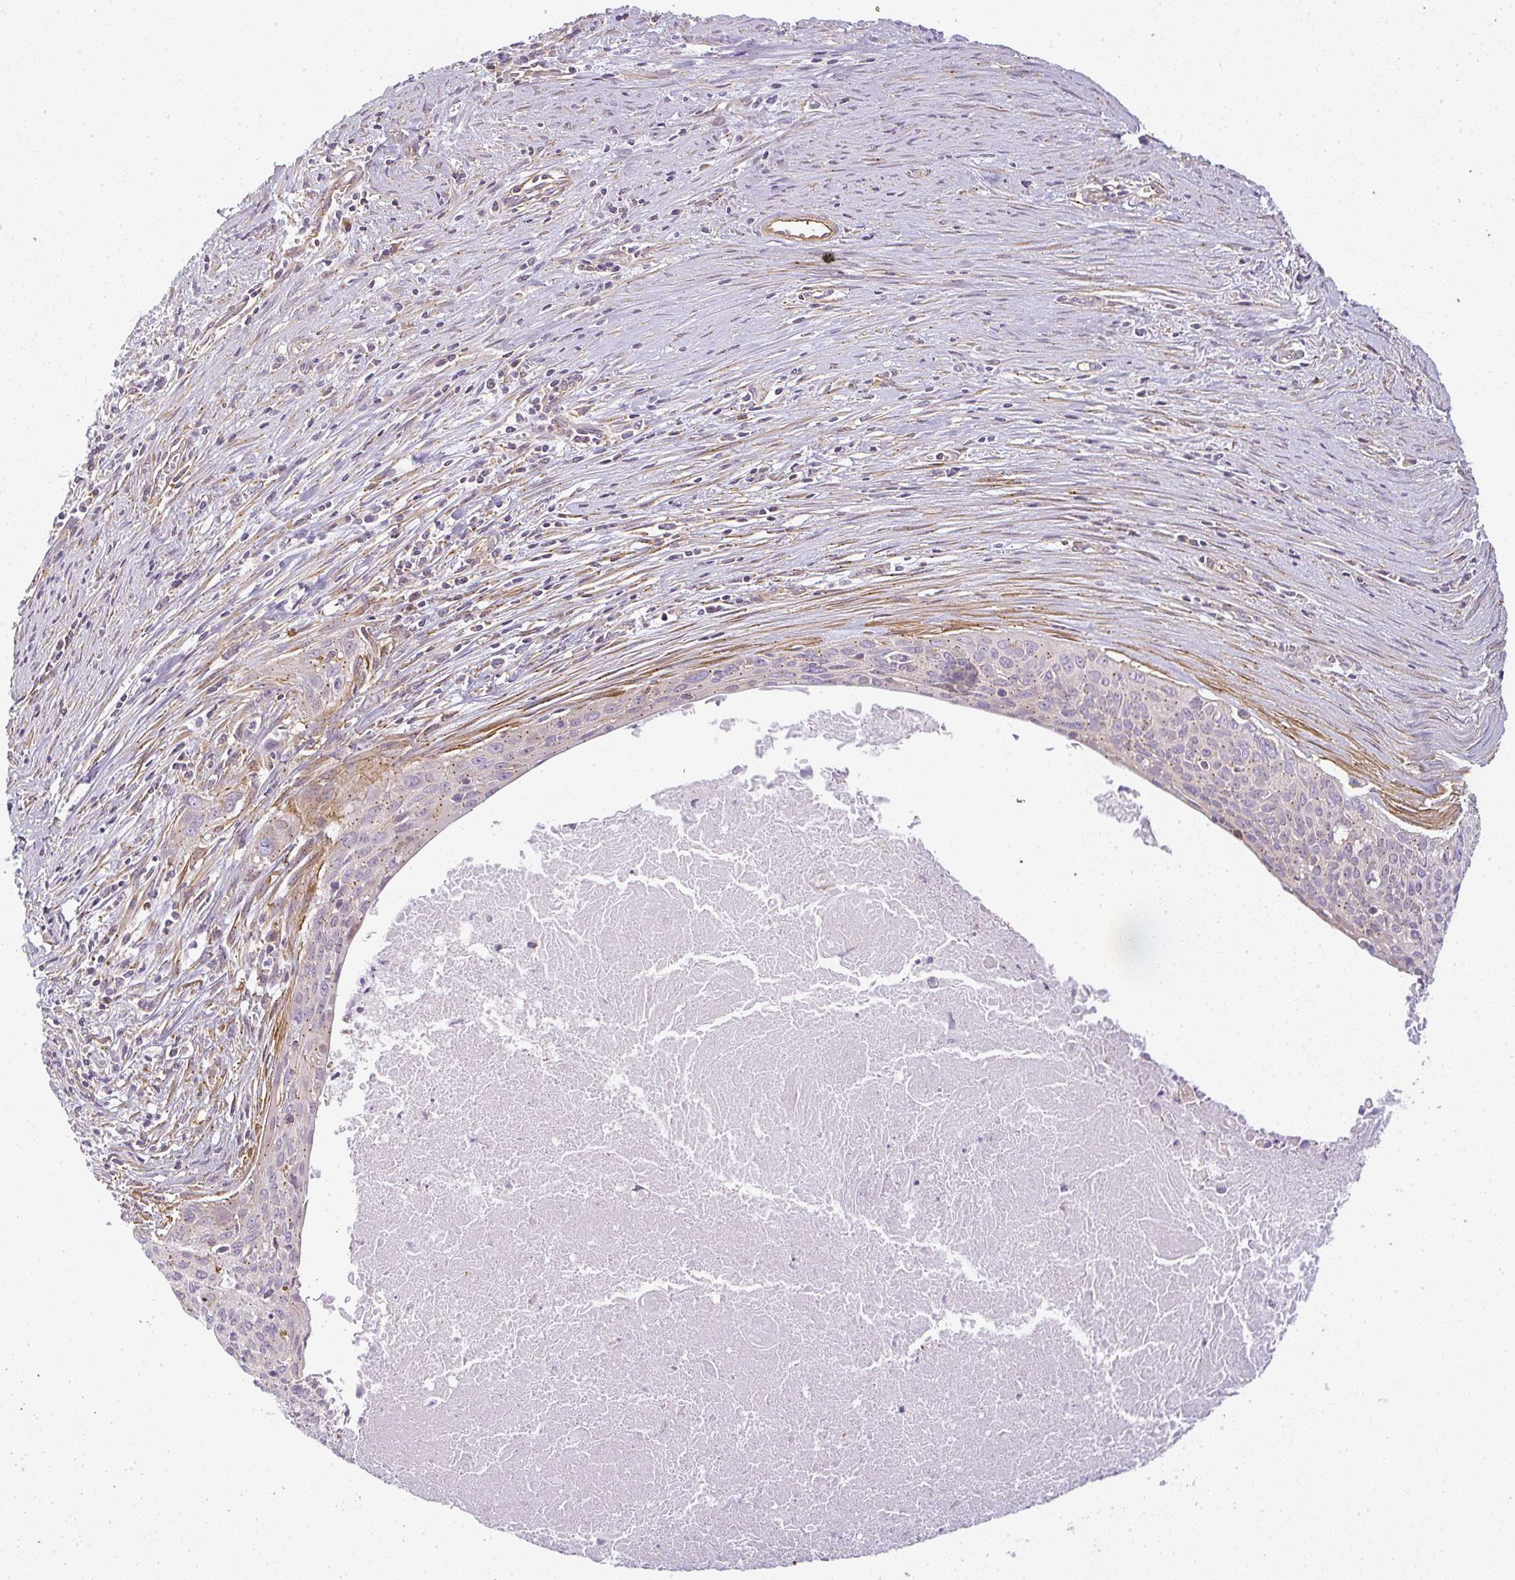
{"staining": {"intensity": "weak", "quantity": "<25%", "location": "cytoplasmic/membranous"}, "tissue": "cervical cancer", "cell_type": "Tumor cells", "image_type": "cancer", "snomed": [{"axis": "morphology", "description": "Squamous cell carcinoma, NOS"}, {"axis": "topography", "description": "Cervix"}], "caption": "This micrograph is of cervical cancer (squamous cell carcinoma) stained with IHC to label a protein in brown with the nuclei are counter-stained blue. There is no expression in tumor cells.", "gene": "SULF1", "patient": {"sex": "female", "age": 55}}